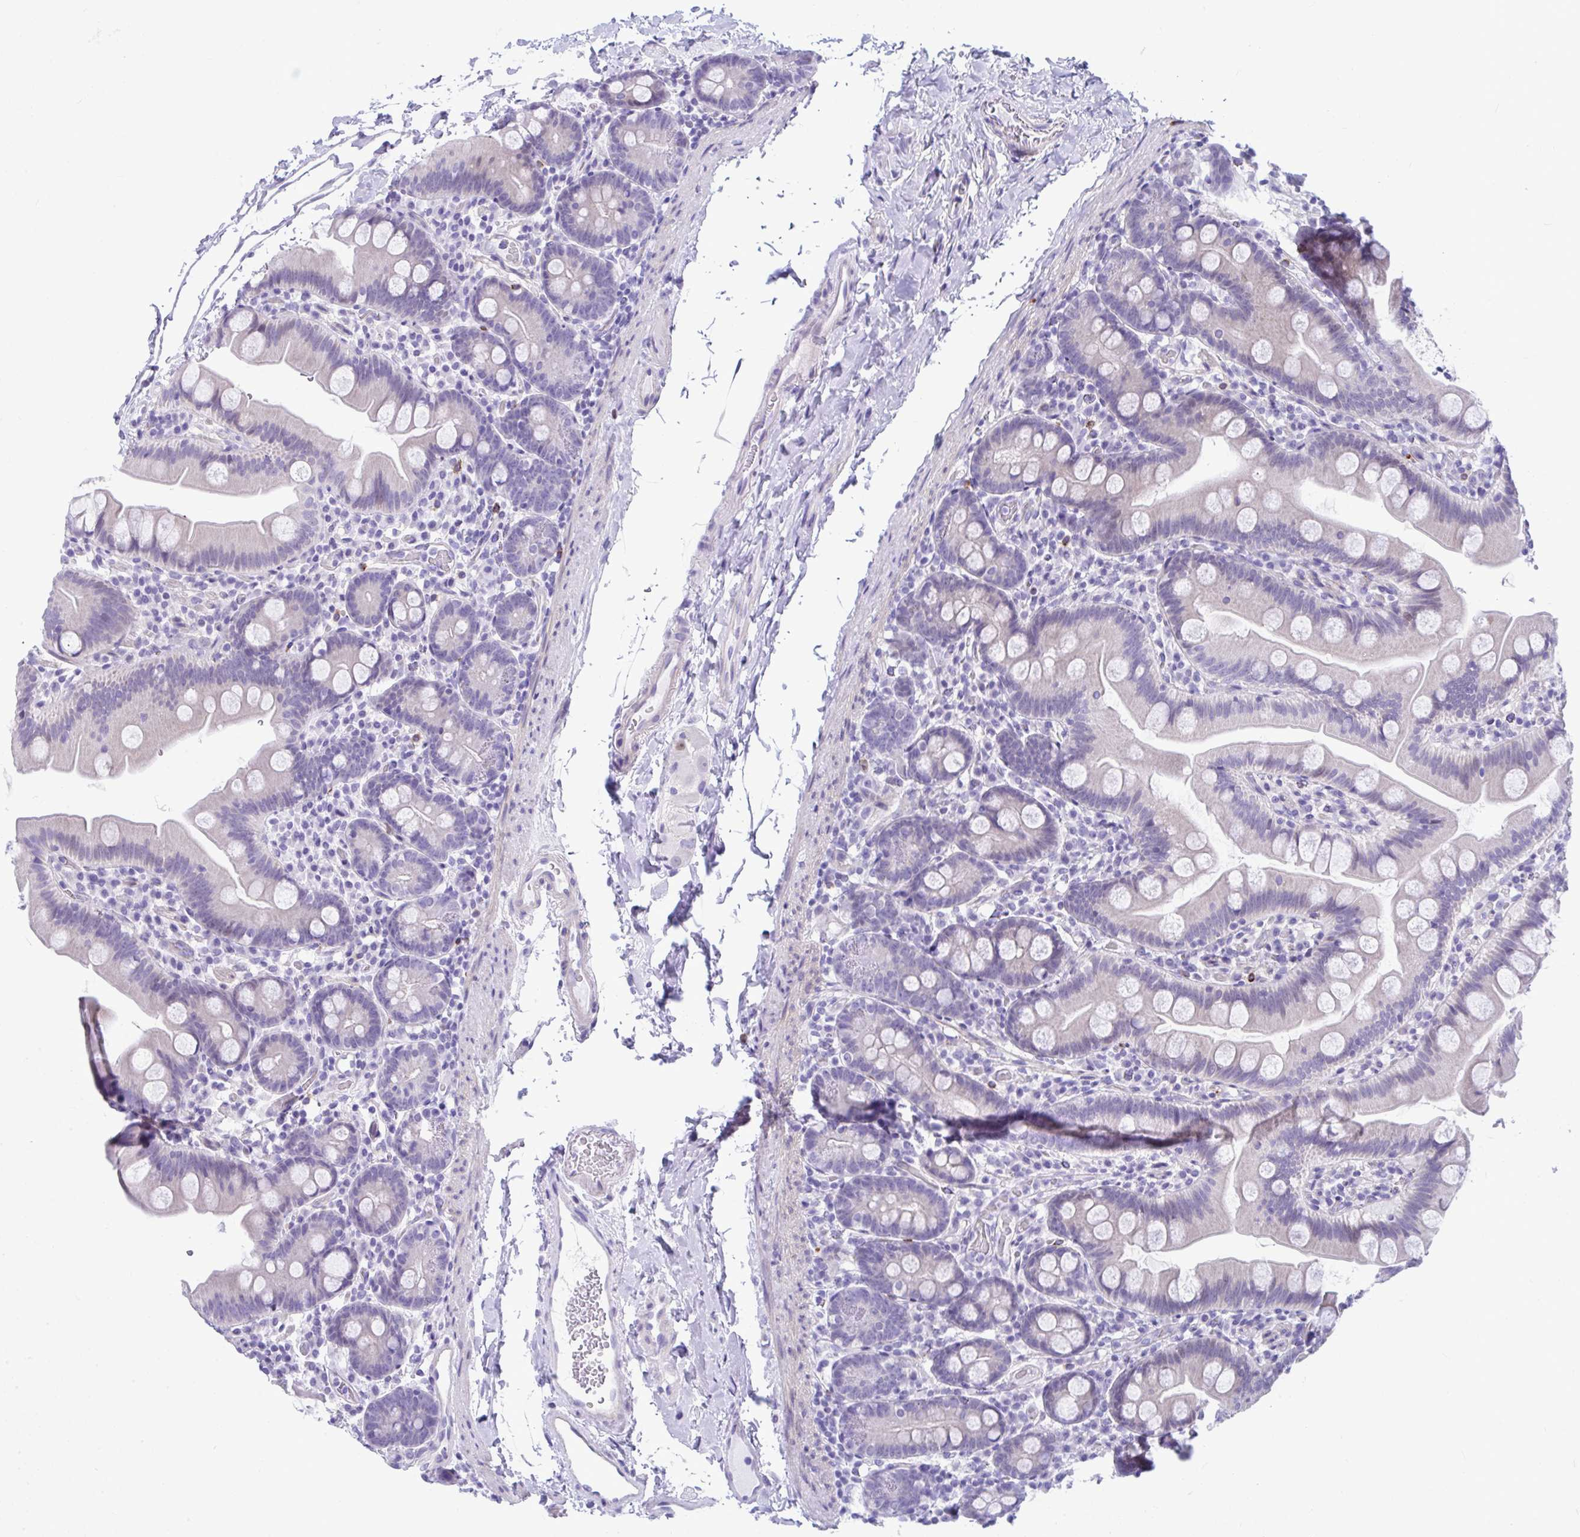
{"staining": {"intensity": "negative", "quantity": "none", "location": "none"}, "tissue": "small intestine", "cell_type": "Glandular cells", "image_type": "normal", "snomed": [{"axis": "morphology", "description": "Normal tissue, NOS"}, {"axis": "topography", "description": "Small intestine"}], "caption": "Immunohistochemical staining of unremarkable human small intestine exhibits no significant expression in glandular cells. (Brightfield microscopy of DAB (3,3'-diaminobenzidine) immunohistochemistry (IHC) at high magnification).", "gene": "ISL1", "patient": {"sex": "female", "age": 68}}